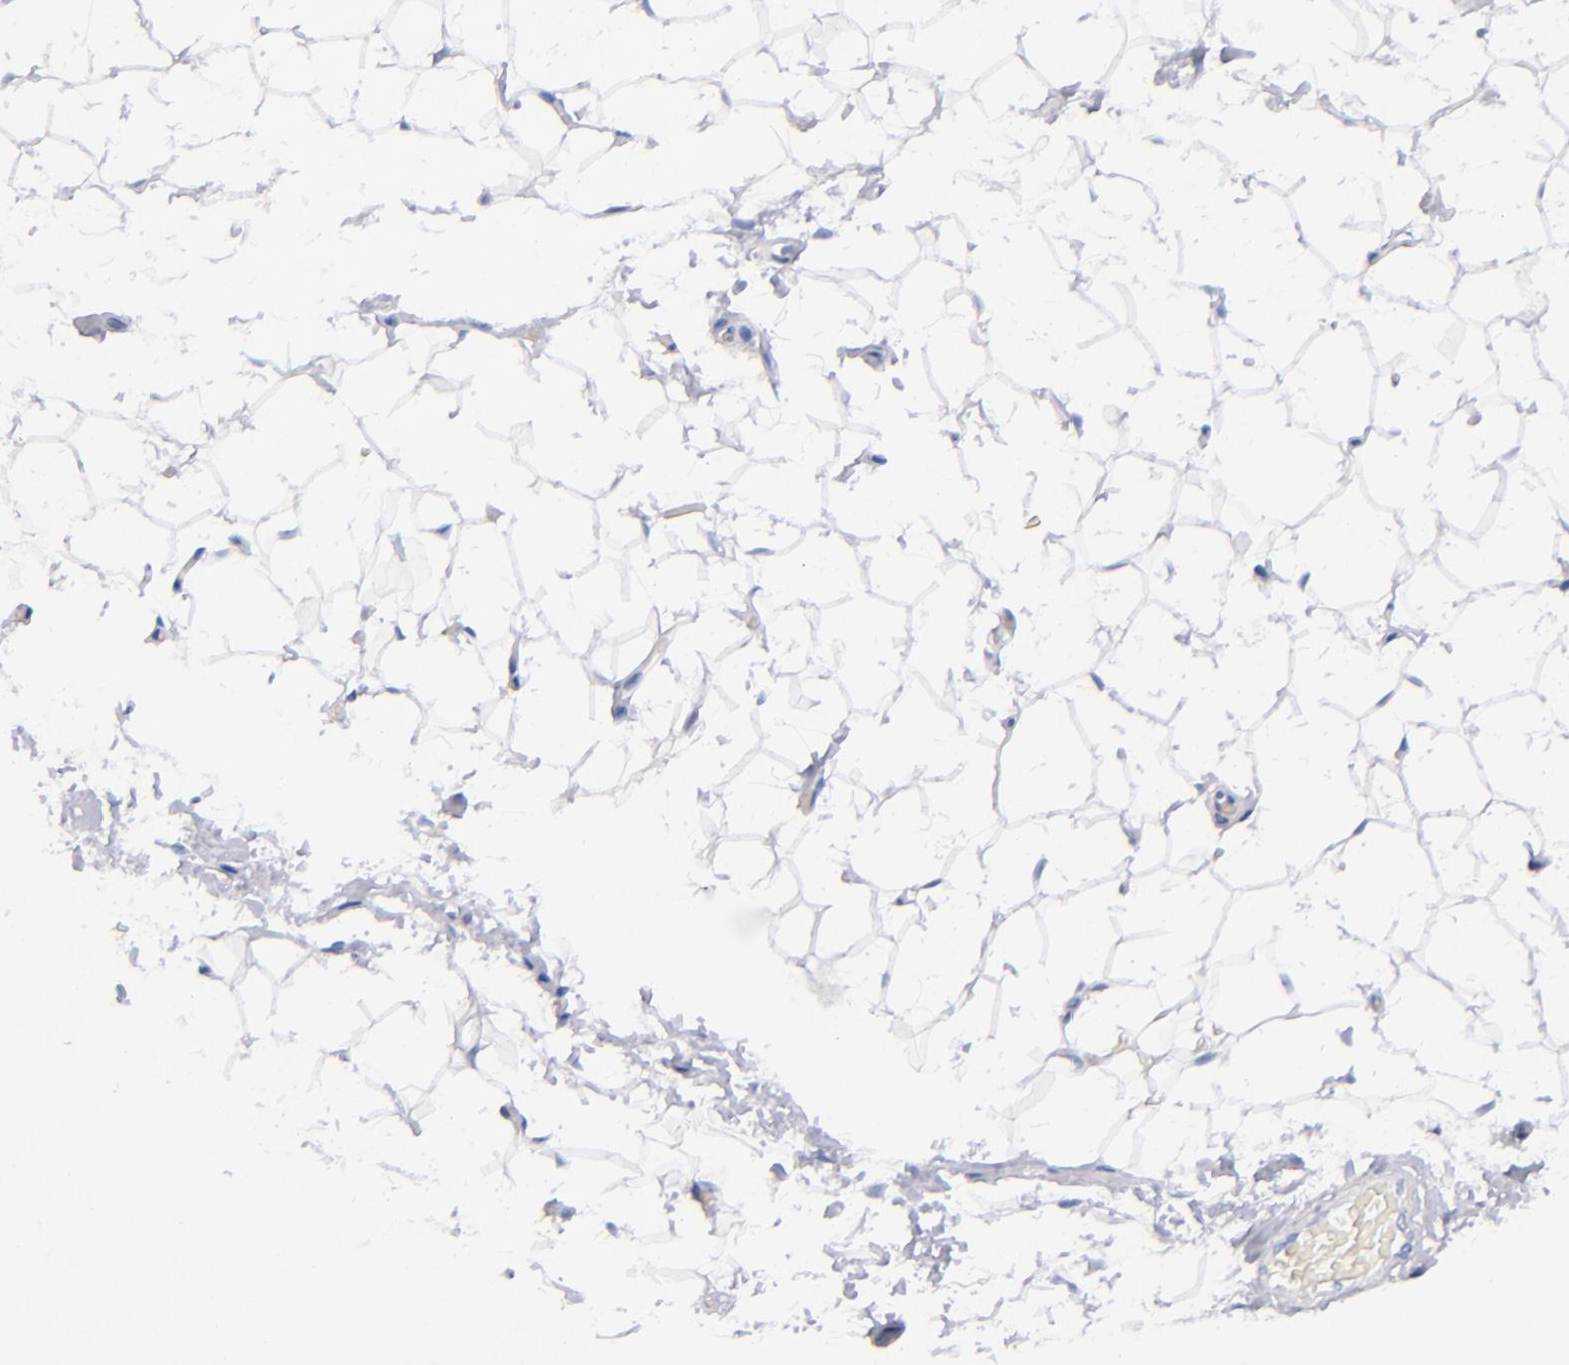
{"staining": {"intensity": "negative", "quantity": "none", "location": "none"}, "tissue": "adipose tissue", "cell_type": "Adipocytes", "image_type": "normal", "snomed": [{"axis": "morphology", "description": "Normal tissue, NOS"}, {"axis": "topography", "description": "Soft tissue"}], "caption": "Adipocytes are negative for brown protein staining in benign adipose tissue. Nuclei are stained in blue.", "gene": "MCM7", "patient": {"sex": "male", "age": 26}}